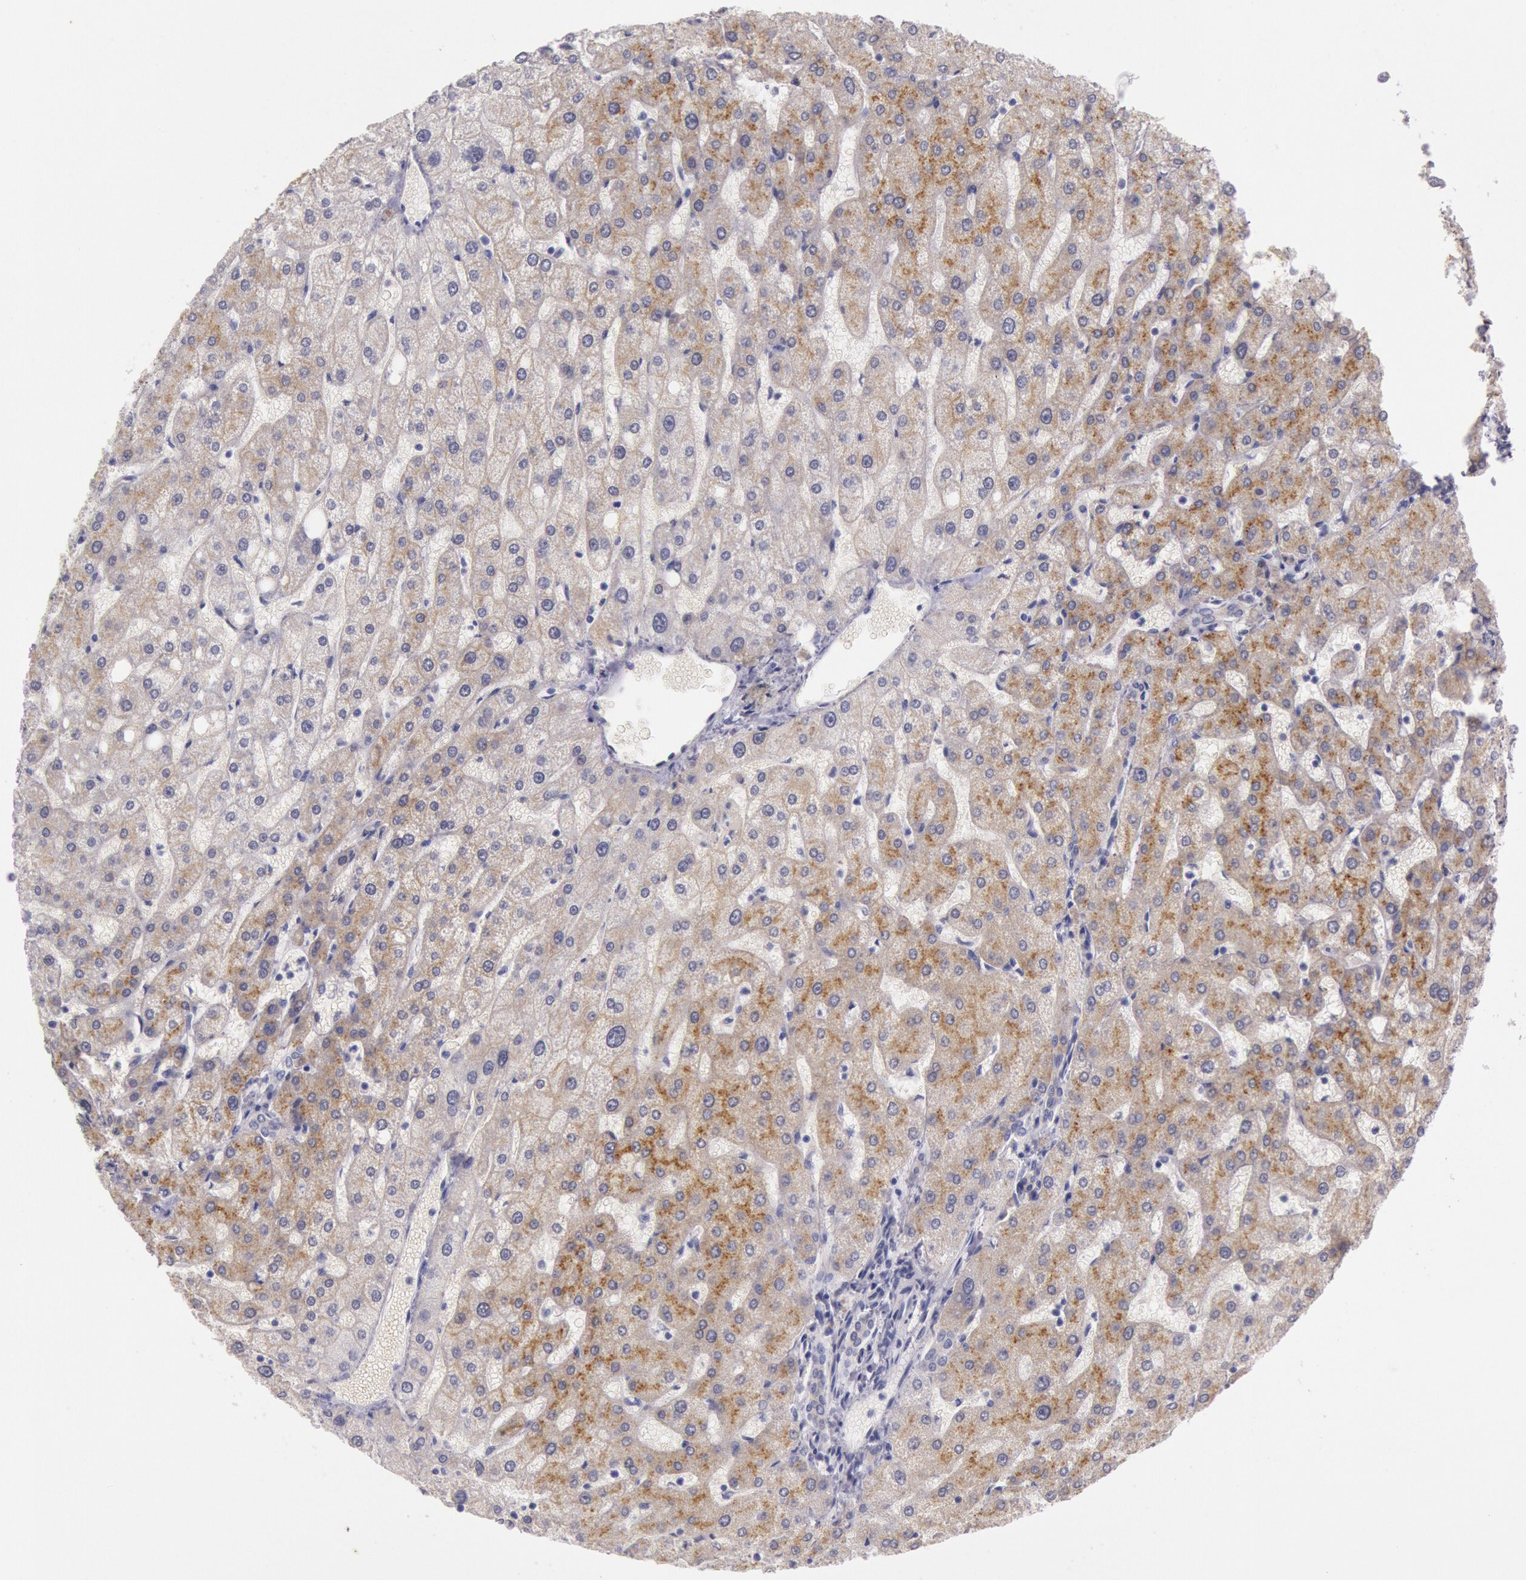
{"staining": {"intensity": "negative", "quantity": "none", "location": "none"}, "tissue": "liver", "cell_type": "Cholangiocytes", "image_type": "normal", "snomed": [{"axis": "morphology", "description": "Normal tissue, NOS"}, {"axis": "topography", "description": "Liver"}], "caption": "An immunohistochemistry (IHC) image of normal liver is shown. There is no staining in cholangiocytes of liver.", "gene": "EGFR", "patient": {"sex": "male", "age": 67}}